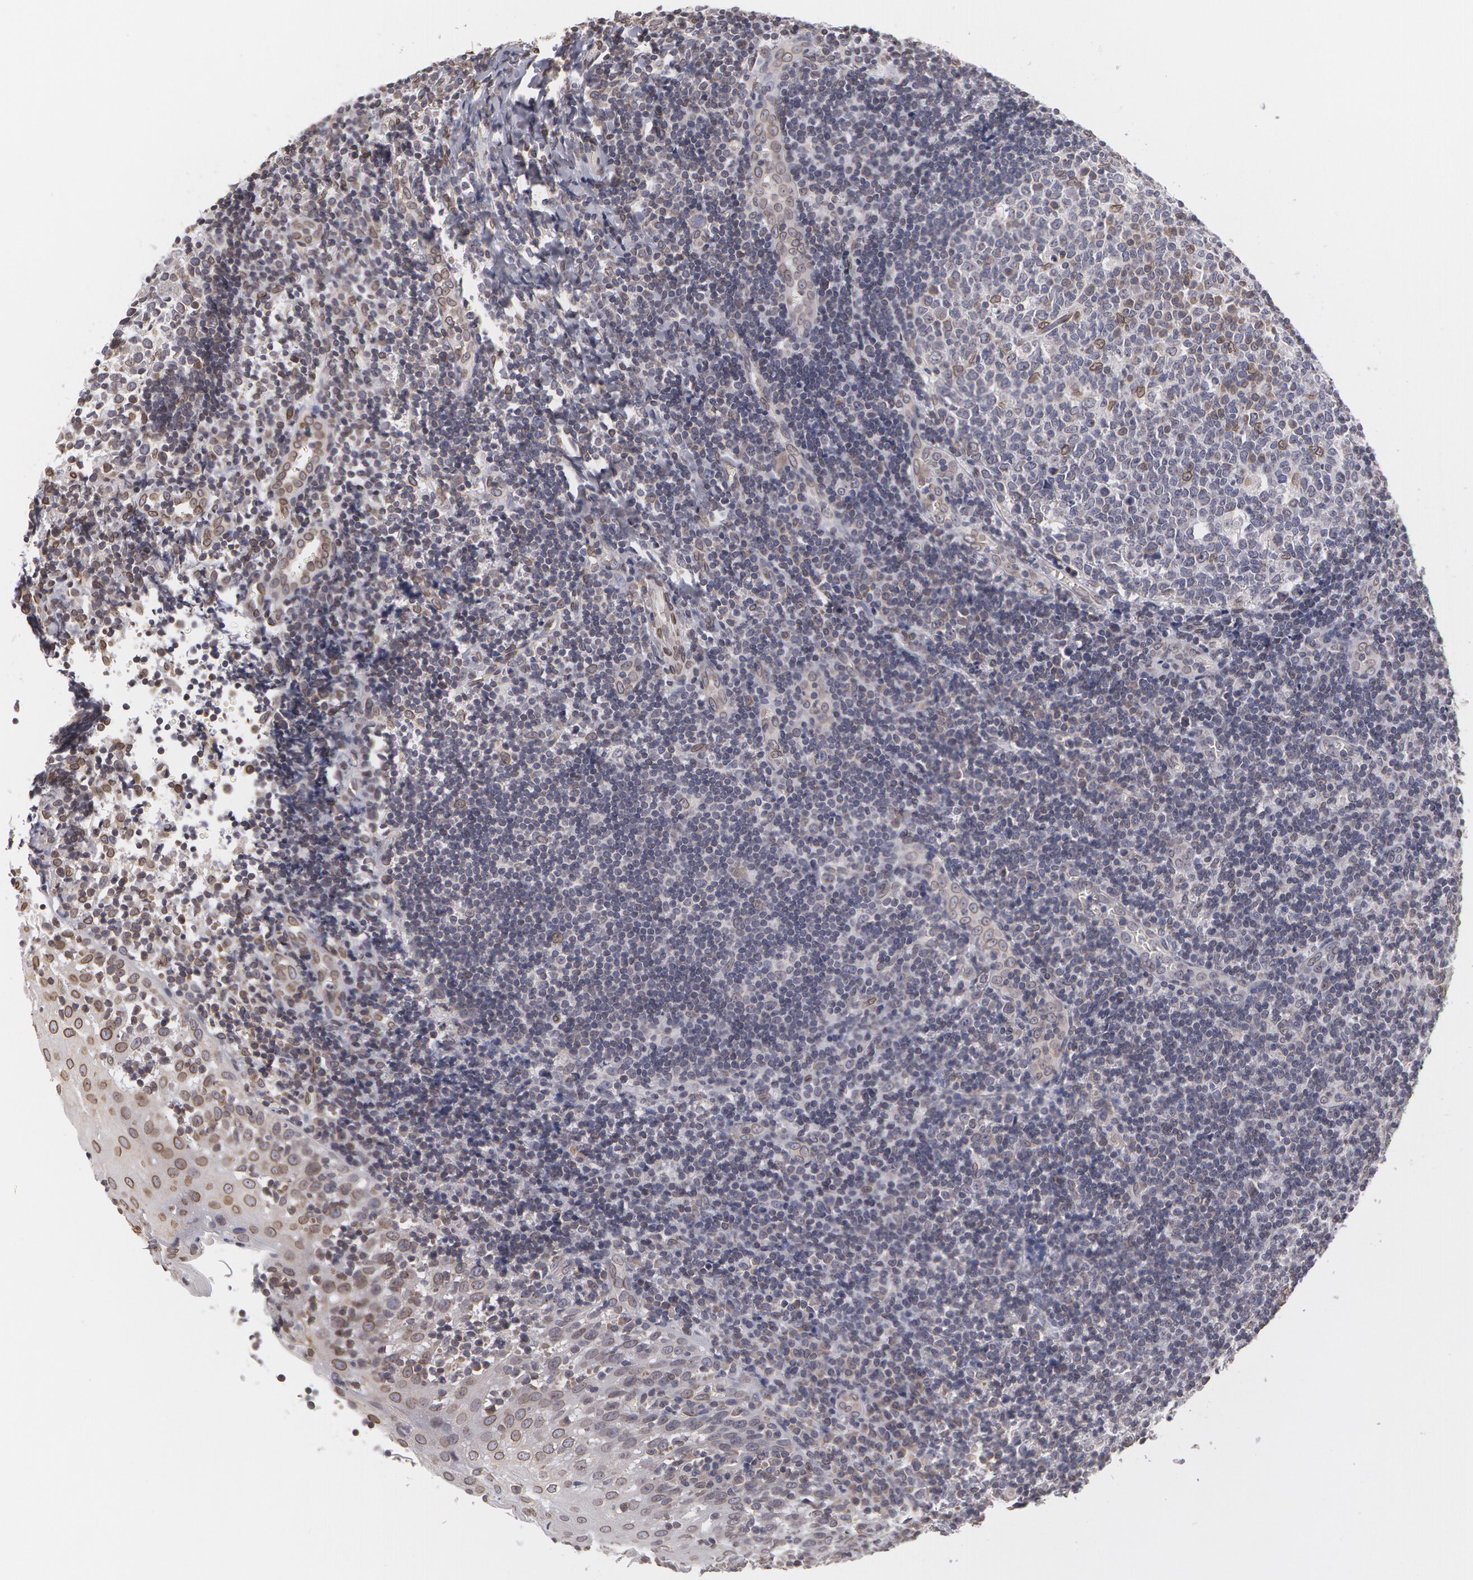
{"staining": {"intensity": "weak", "quantity": "25%-75%", "location": "nuclear"}, "tissue": "tonsil", "cell_type": "Germinal center cells", "image_type": "normal", "snomed": [{"axis": "morphology", "description": "Normal tissue, NOS"}, {"axis": "topography", "description": "Tonsil"}], "caption": "Immunohistochemistry (IHC) staining of unremarkable tonsil, which exhibits low levels of weak nuclear positivity in about 25%-75% of germinal center cells indicating weak nuclear protein expression. The staining was performed using DAB (brown) for protein detection and nuclei were counterstained in hematoxylin (blue).", "gene": "EMD", "patient": {"sex": "female", "age": 41}}